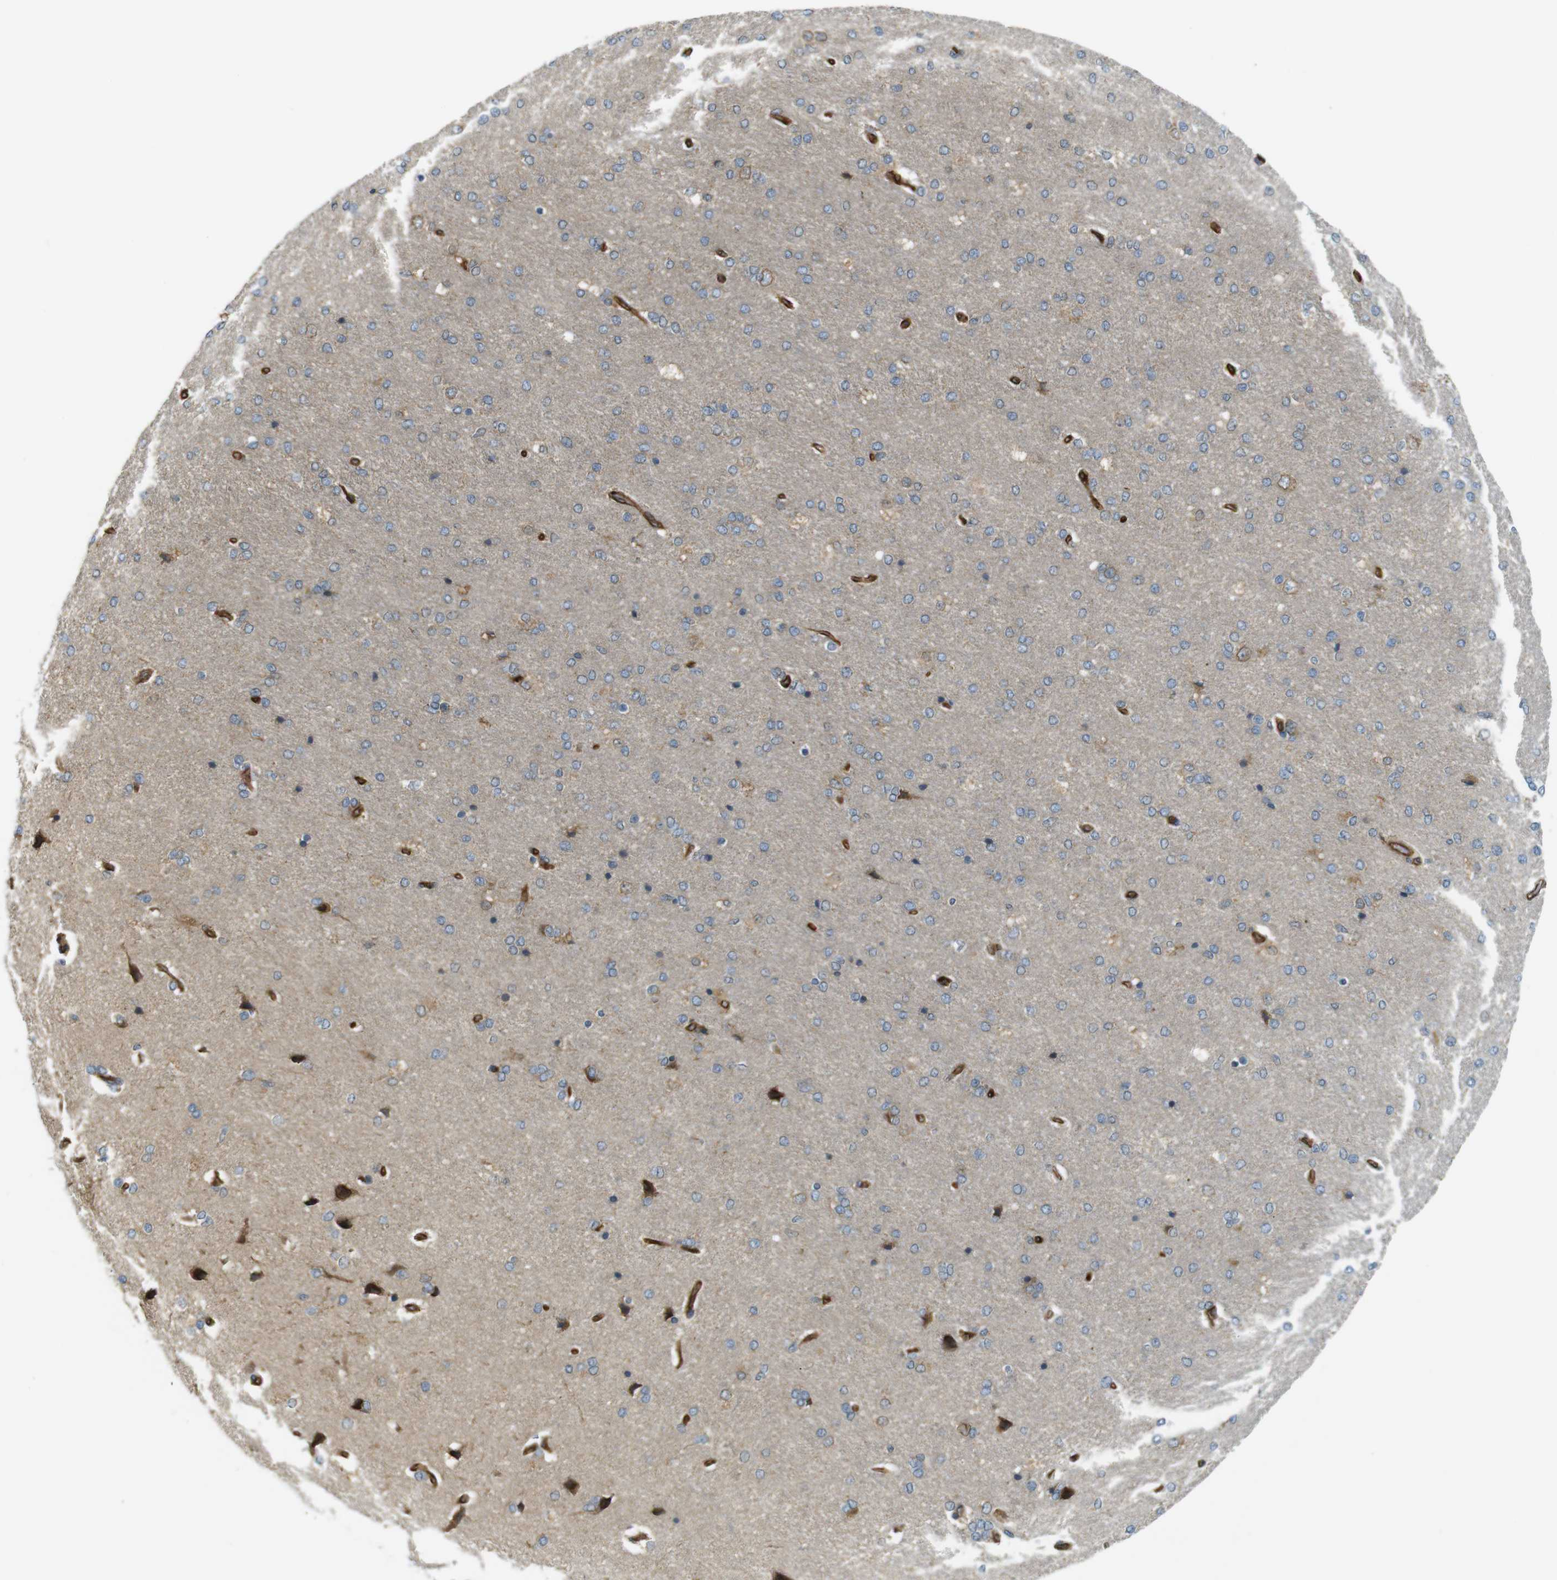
{"staining": {"intensity": "moderate", "quantity": ">75%", "location": "cytoplasmic/membranous"}, "tissue": "cerebral cortex", "cell_type": "Endothelial cells", "image_type": "normal", "snomed": [{"axis": "morphology", "description": "Normal tissue, NOS"}, {"axis": "topography", "description": "Cerebral cortex"}], "caption": "High-power microscopy captured an immunohistochemistry (IHC) micrograph of benign cerebral cortex, revealing moderate cytoplasmic/membranous expression in about >75% of endothelial cells. (DAB IHC, brown staining for protein, blue staining for nuclei).", "gene": "TSC1", "patient": {"sex": "male", "age": 62}}